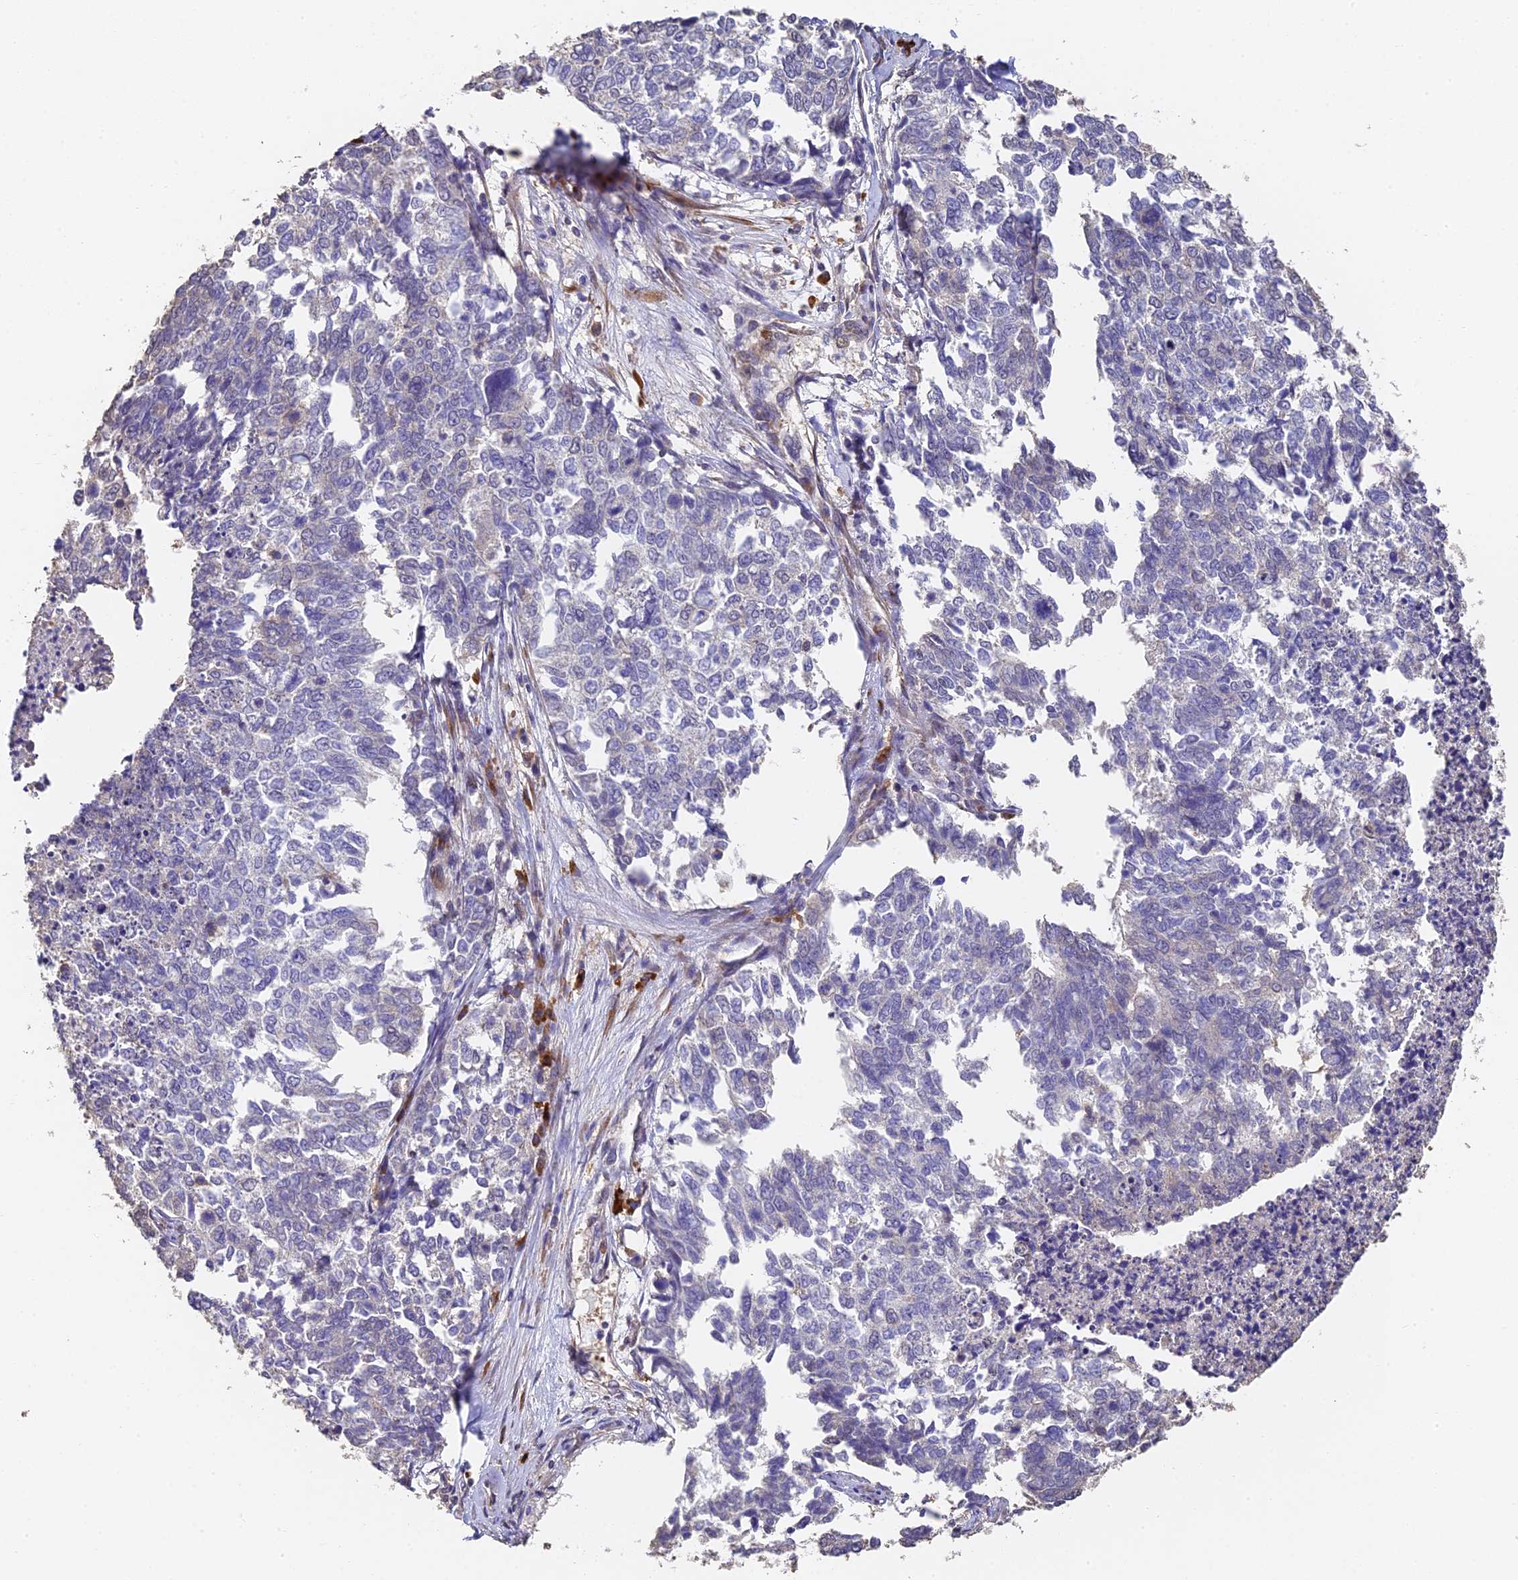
{"staining": {"intensity": "negative", "quantity": "none", "location": "none"}, "tissue": "cervical cancer", "cell_type": "Tumor cells", "image_type": "cancer", "snomed": [{"axis": "morphology", "description": "Squamous cell carcinoma, NOS"}, {"axis": "topography", "description": "Cervix"}], "caption": "Immunohistochemistry micrograph of neoplastic tissue: cervical cancer (squamous cell carcinoma) stained with DAB shows no significant protein staining in tumor cells. (DAB (3,3'-diaminobenzidine) IHC with hematoxylin counter stain).", "gene": "SLC11A1", "patient": {"sex": "female", "age": 63}}